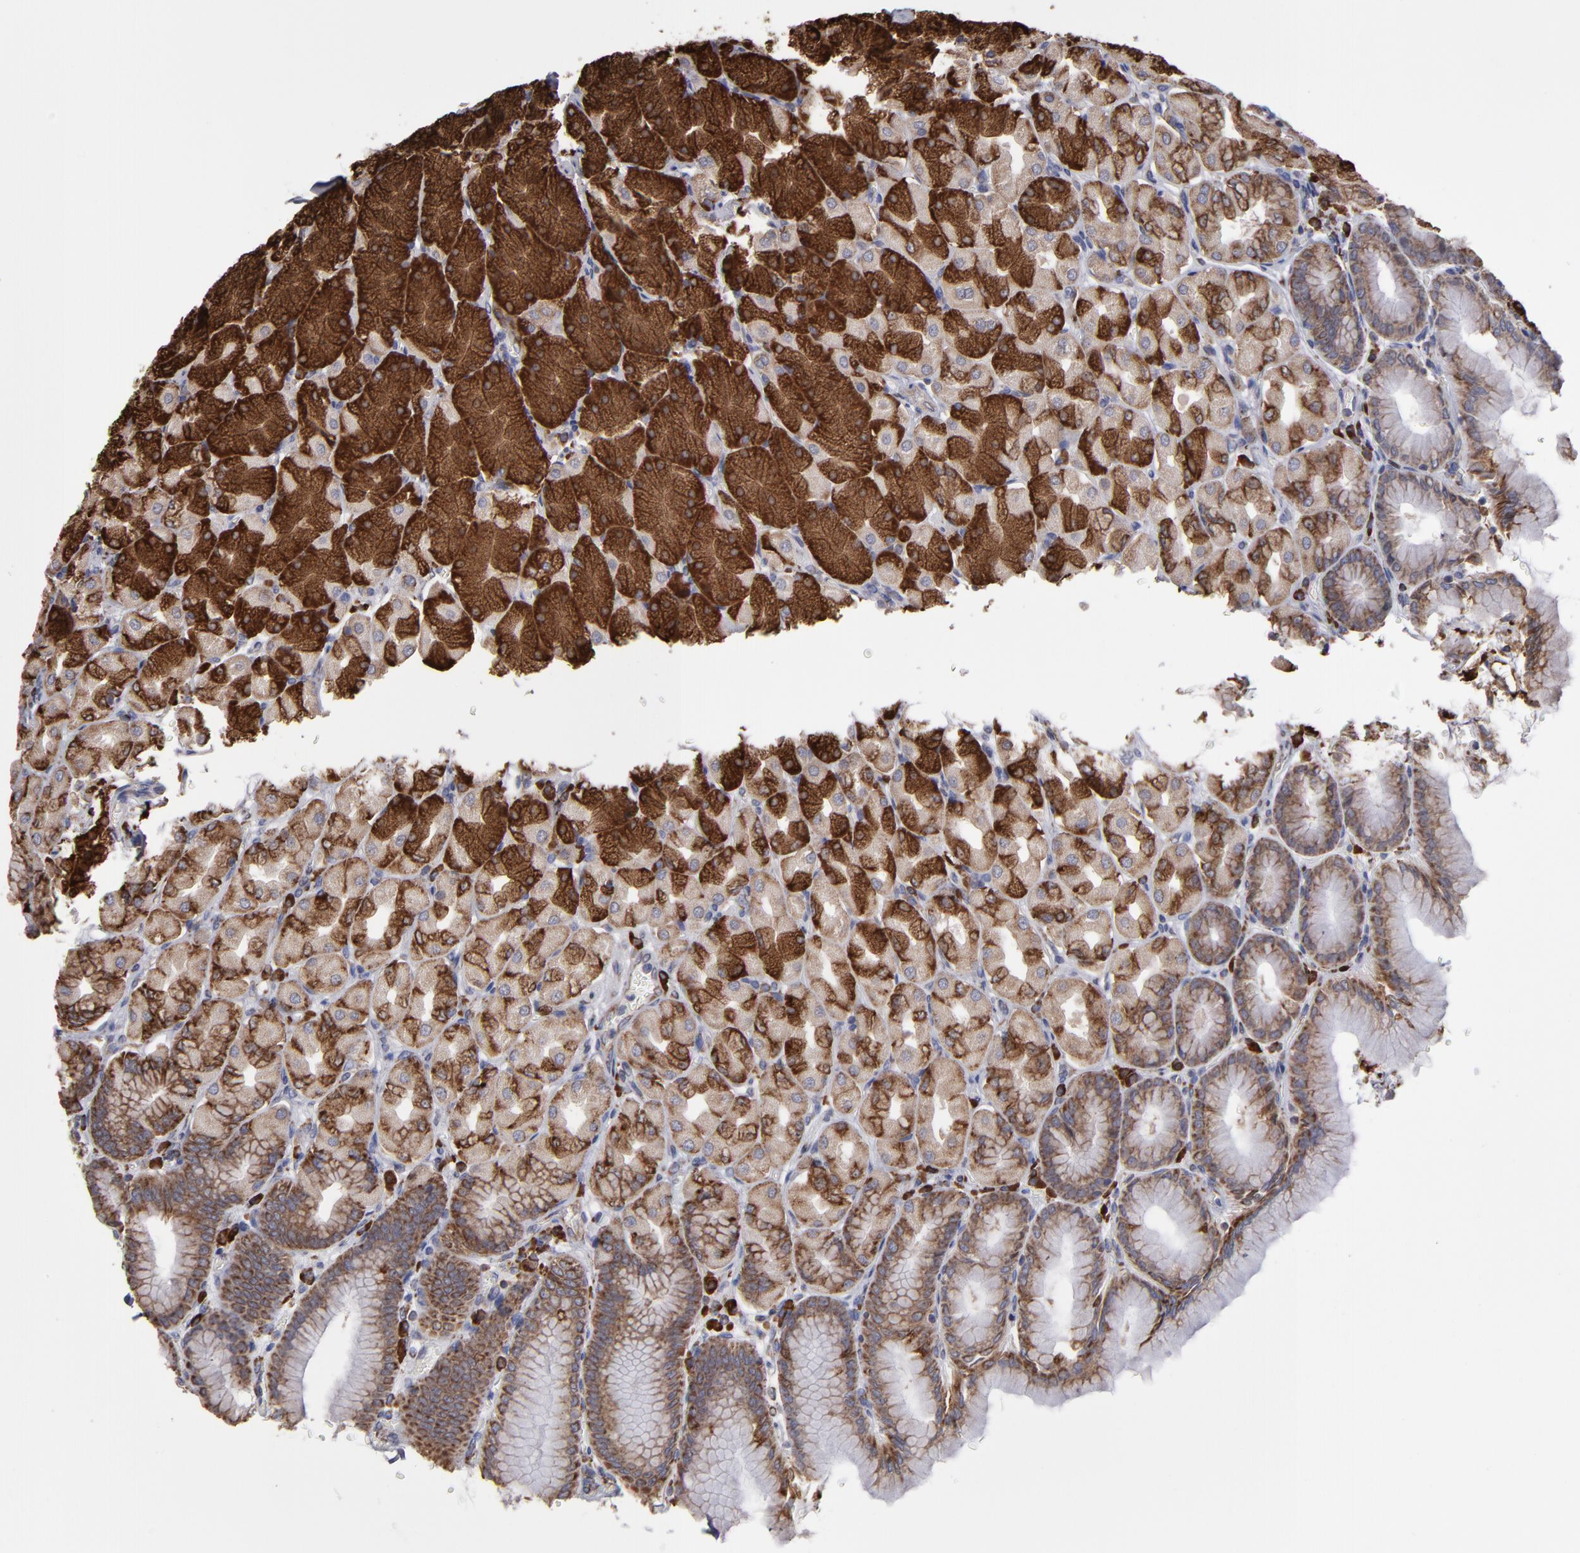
{"staining": {"intensity": "strong", "quantity": ">75%", "location": "cytoplasmic/membranous"}, "tissue": "stomach", "cell_type": "Glandular cells", "image_type": "normal", "snomed": [{"axis": "morphology", "description": "Normal tissue, NOS"}, {"axis": "topography", "description": "Stomach, upper"}], "caption": "Immunohistochemical staining of normal stomach shows >75% levels of strong cytoplasmic/membranous protein positivity in about >75% of glandular cells. The staining was performed using DAB (3,3'-diaminobenzidine), with brown indicating positive protein expression. Nuclei are stained blue with hematoxylin.", "gene": "SND1", "patient": {"sex": "female", "age": 56}}